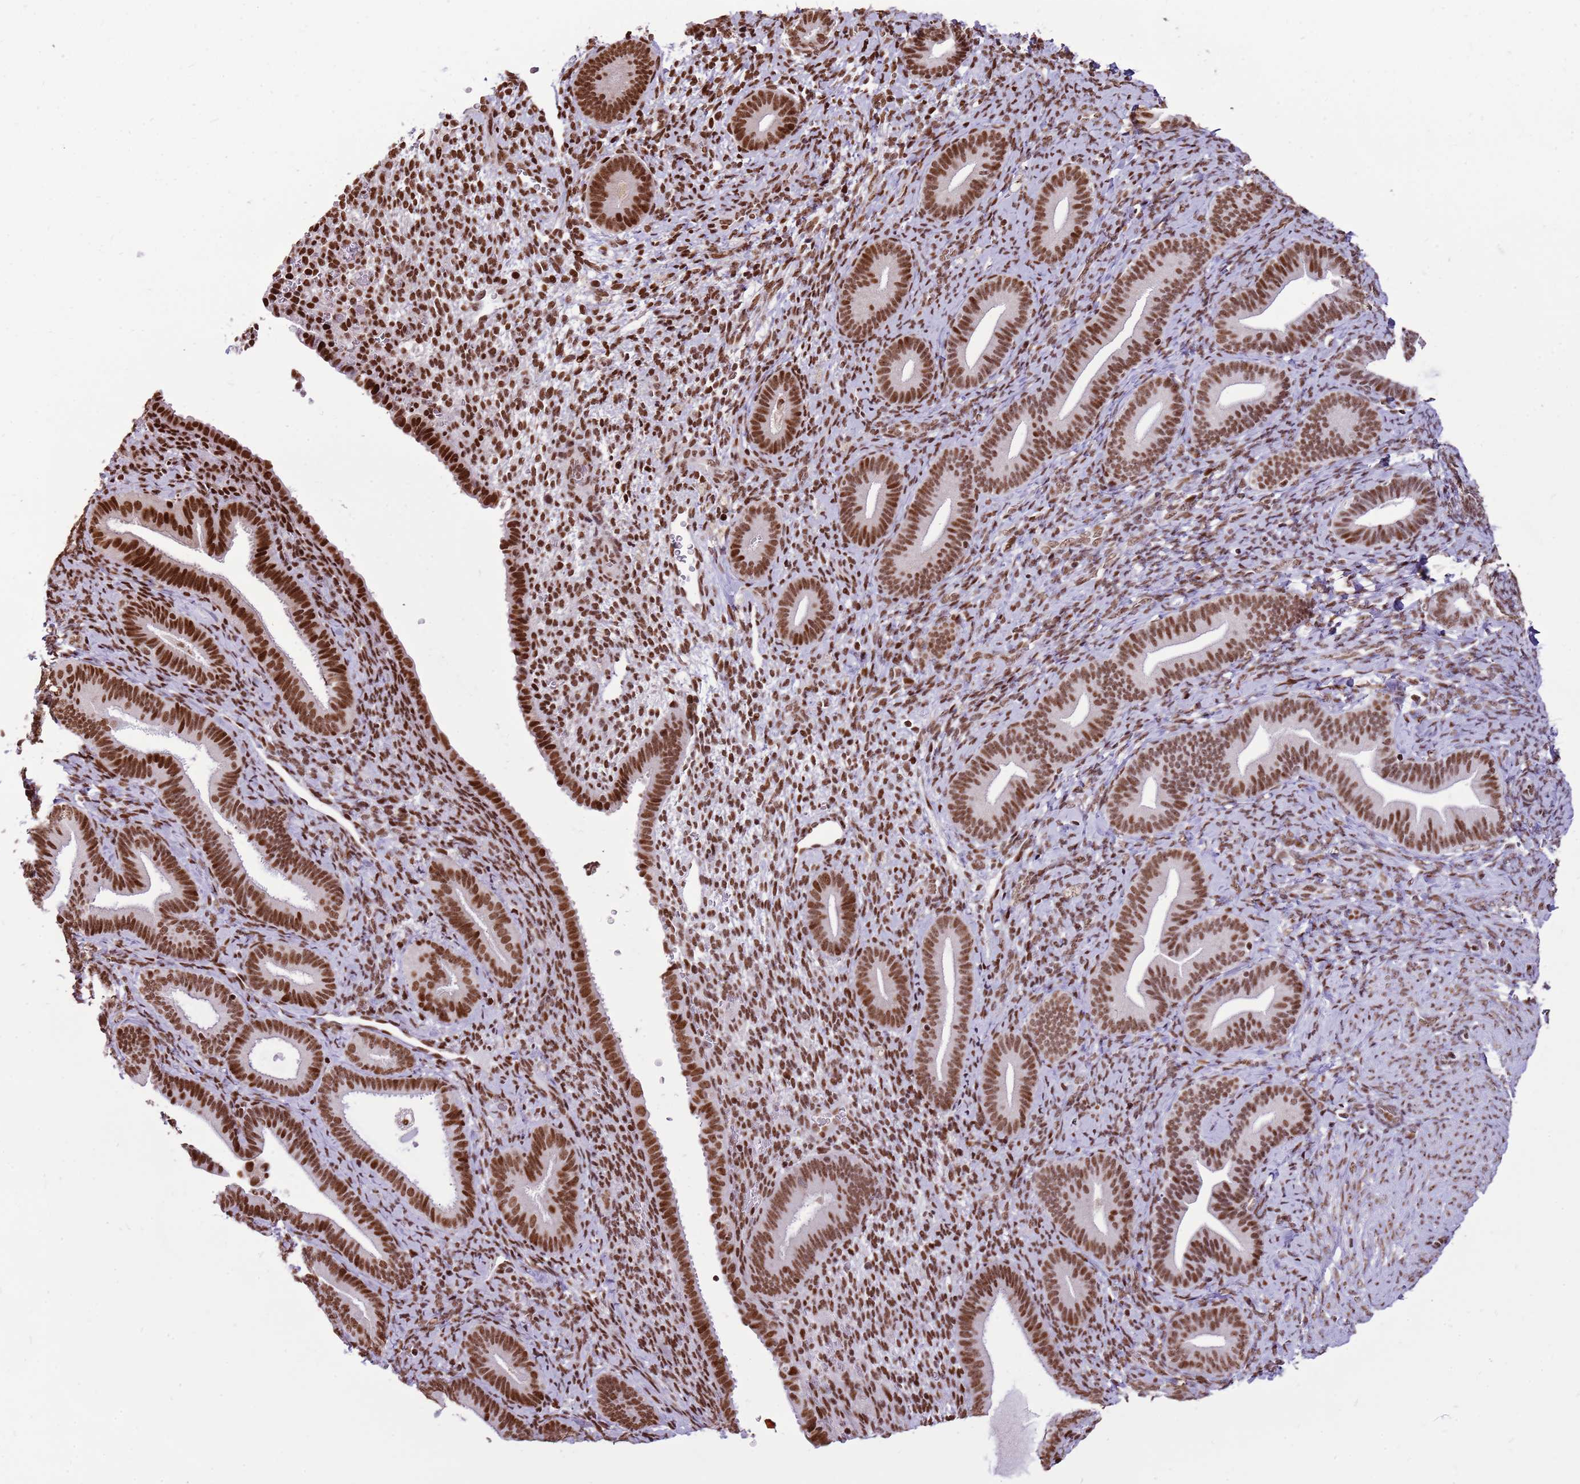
{"staining": {"intensity": "strong", "quantity": ">75%", "location": "nuclear"}, "tissue": "endometrium", "cell_type": "Cells in endometrial stroma", "image_type": "normal", "snomed": [{"axis": "morphology", "description": "Normal tissue, NOS"}, {"axis": "topography", "description": "Endometrium"}], "caption": "This is an image of immunohistochemistry (IHC) staining of benign endometrium, which shows strong expression in the nuclear of cells in endometrial stroma.", "gene": "WASHC4", "patient": {"sex": "female", "age": 65}}